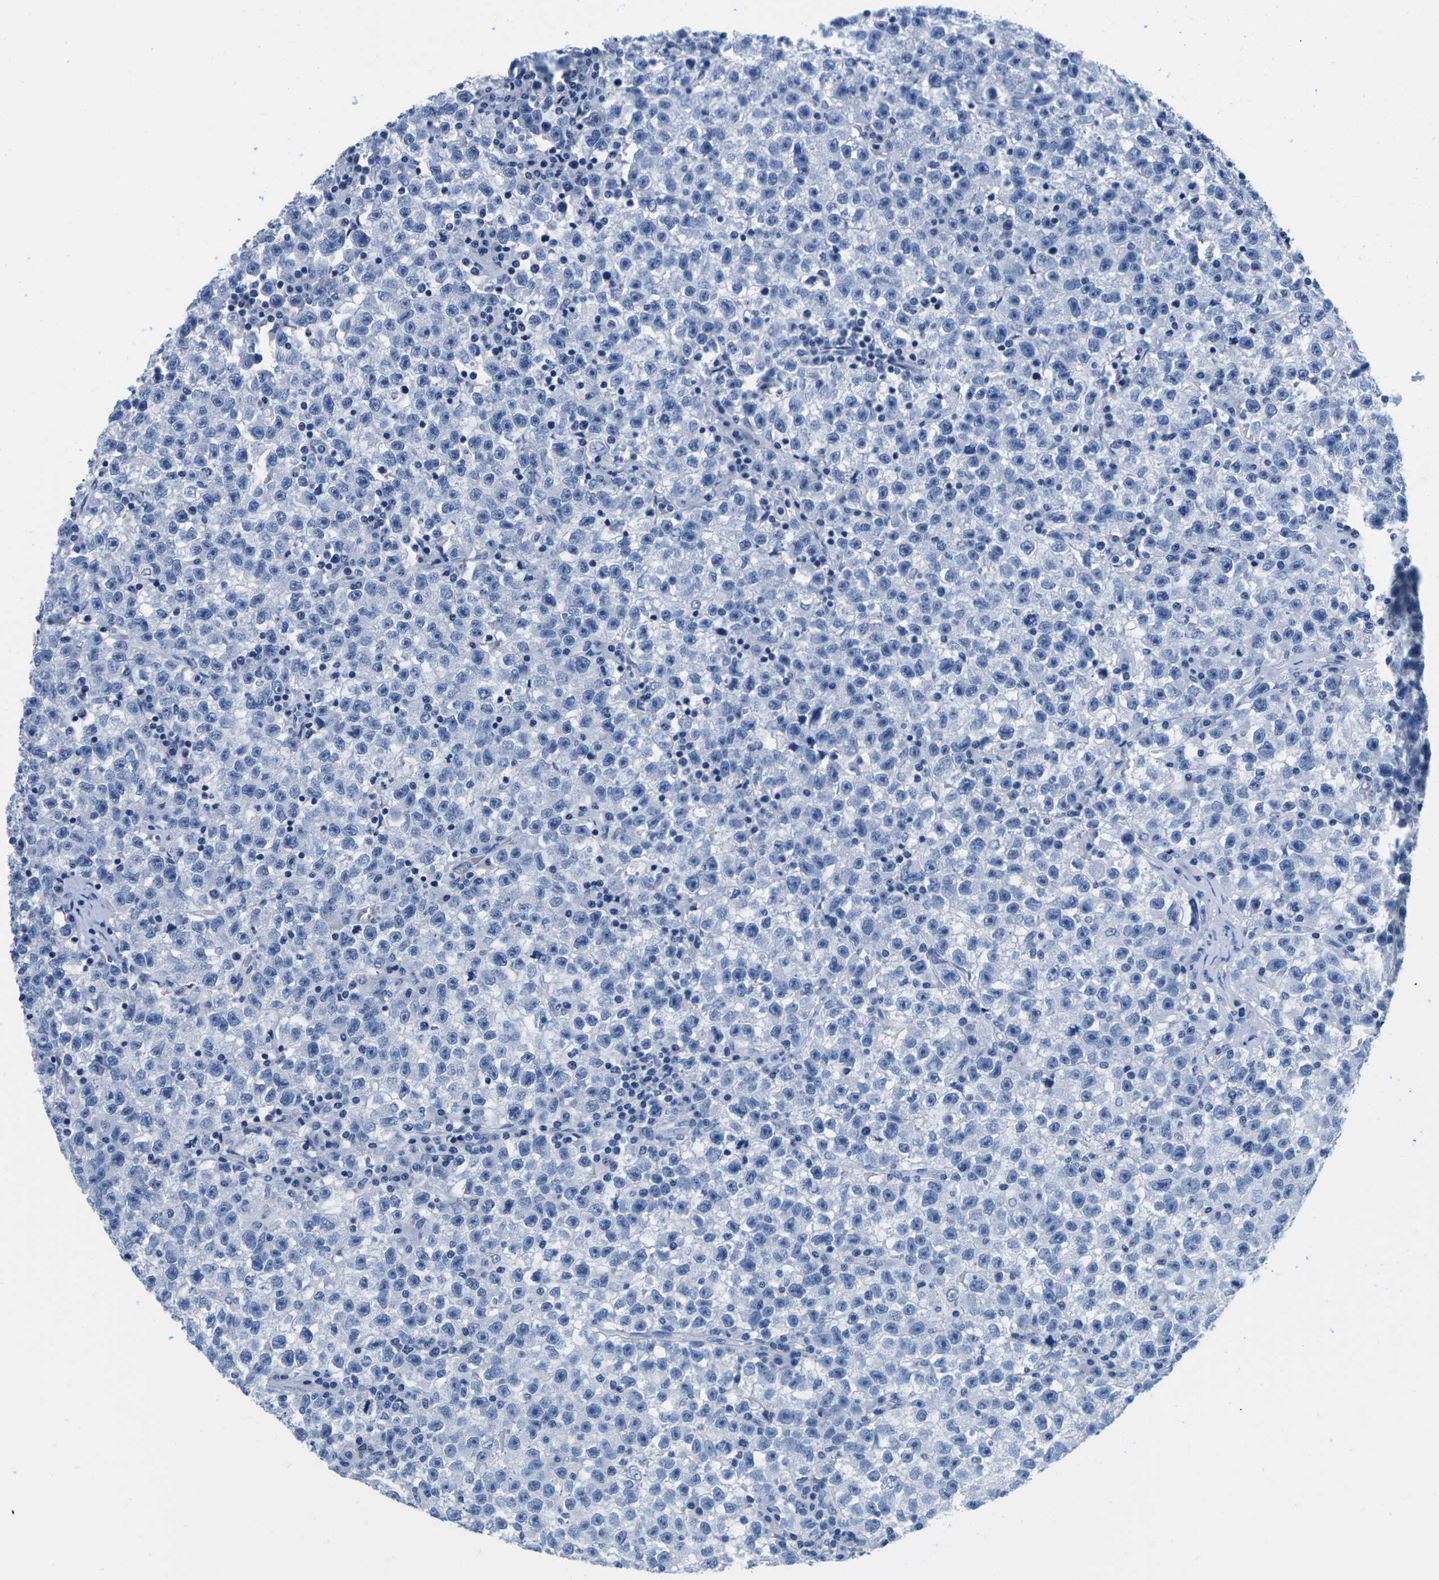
{"staining": {"intensity": "negative", "quantity": "none", "location": "none"}, "tissue": "testis cancer", "cell_type": "Tumor cells", "image_type": "cancer", "snomed": [{"axis": "morphology", "description": "Seminoma, NOS"}, {"axis": "topography", "description": "Testis"}], "caption": "This is an immunohistochemistry photomicrograph of human testis seminoma. There is no positivity in tumor cells.", "gene": "CYP1A2", "patient": {"sex": "male", "age": 22}}